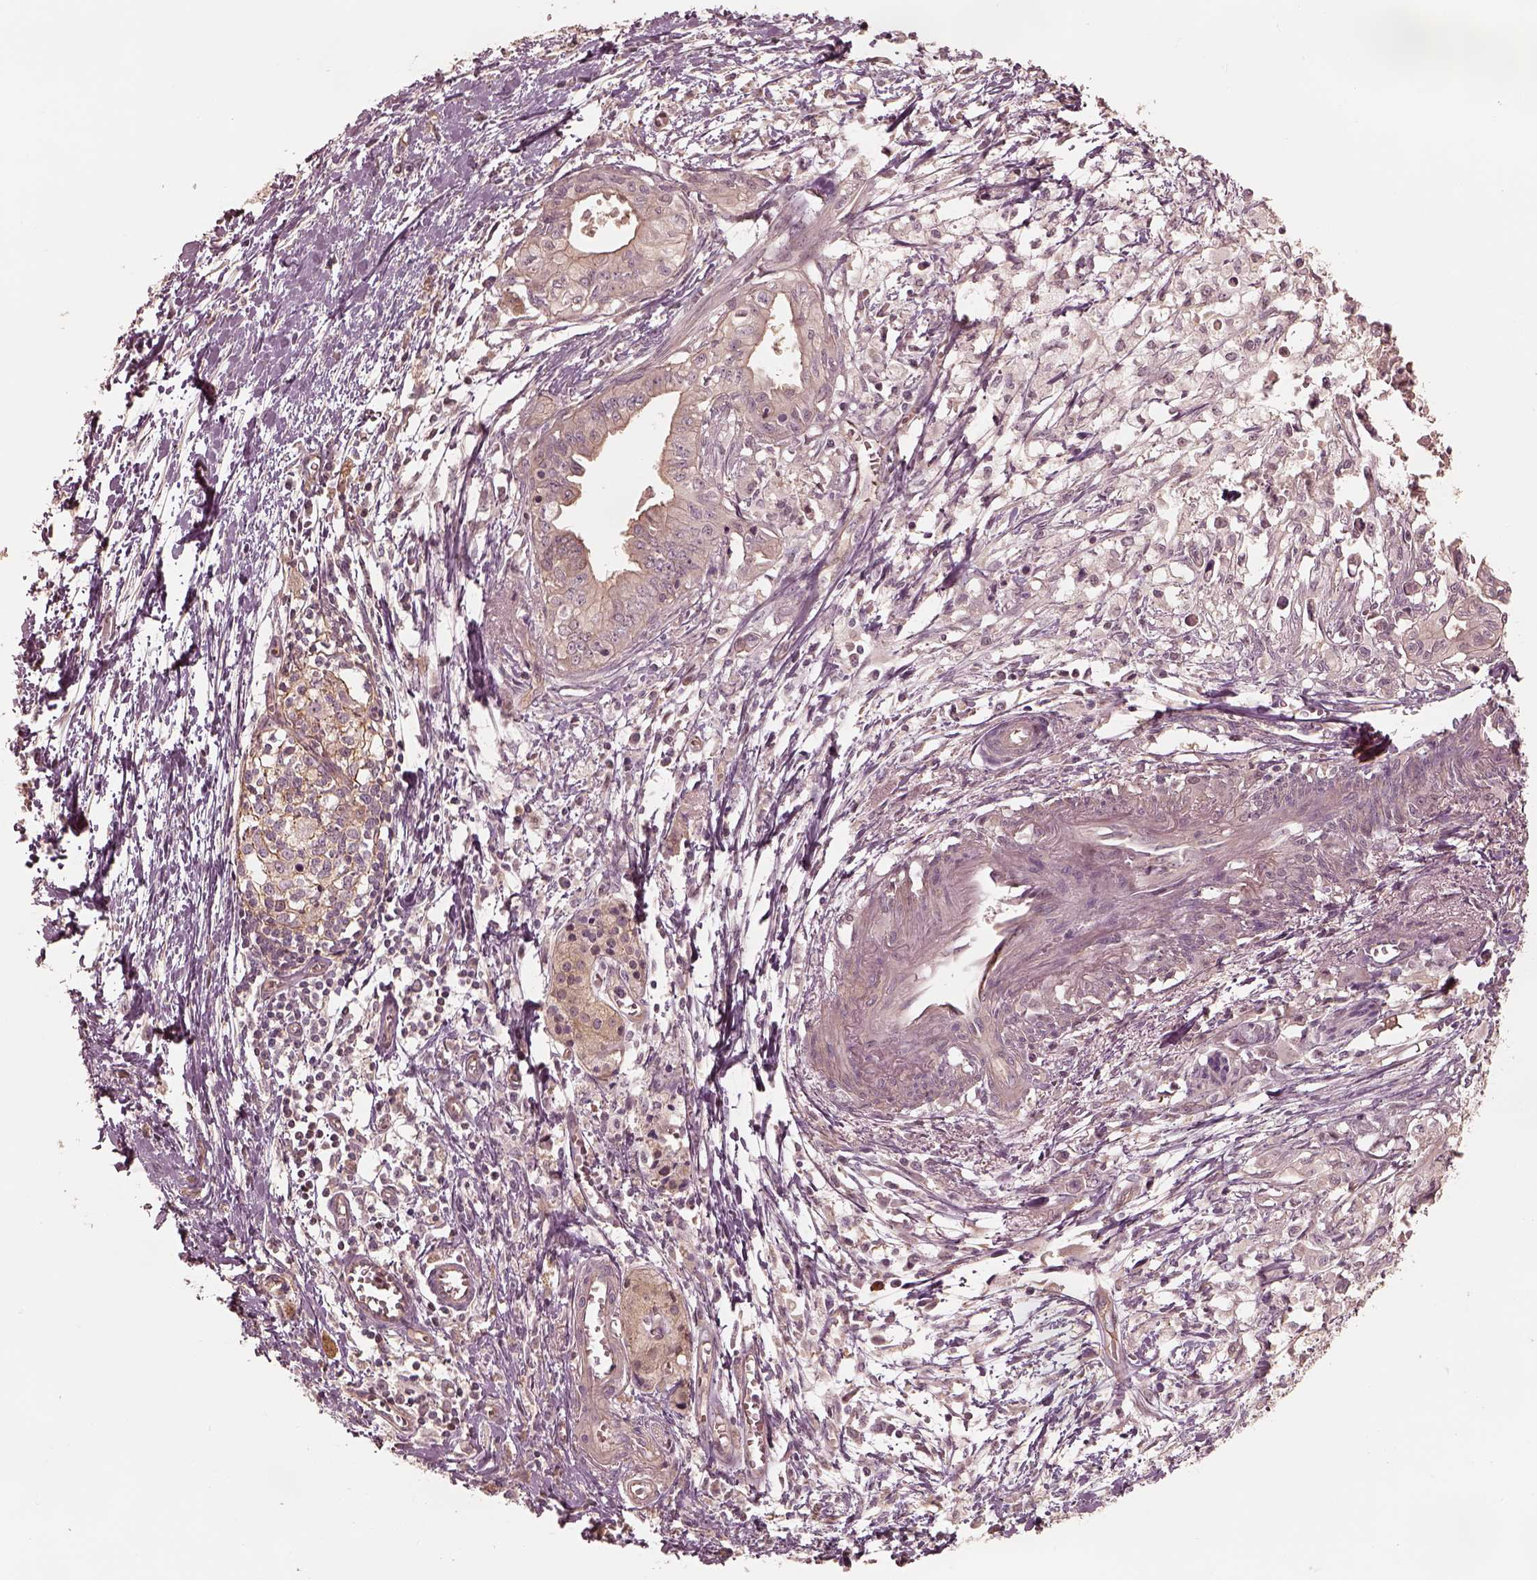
{"staining": {"intensity": "negative", "quantity": "none", "location": "none"}, "tissue": "pancreatic cancer", "cell_type": "Tumor cells", "image_type": "cancer", "snomed": [{"axis": "morphology", "description": "Adenocarcinoma, NOS"}, {"axis": "topography", "description": "Pancreas"}], "caption": "IHC micrograph of neoplastic tissue: pancreatic cancer stained with DAB reveals no significant protein staining in tumor cells. (DAB (3,3'-diaminobenzidine) immunohistochemistry visualized using brightfield microscopy, high magnification).", "gene": "KIF5C", "patient": {"sex": "female", "age": 61}}